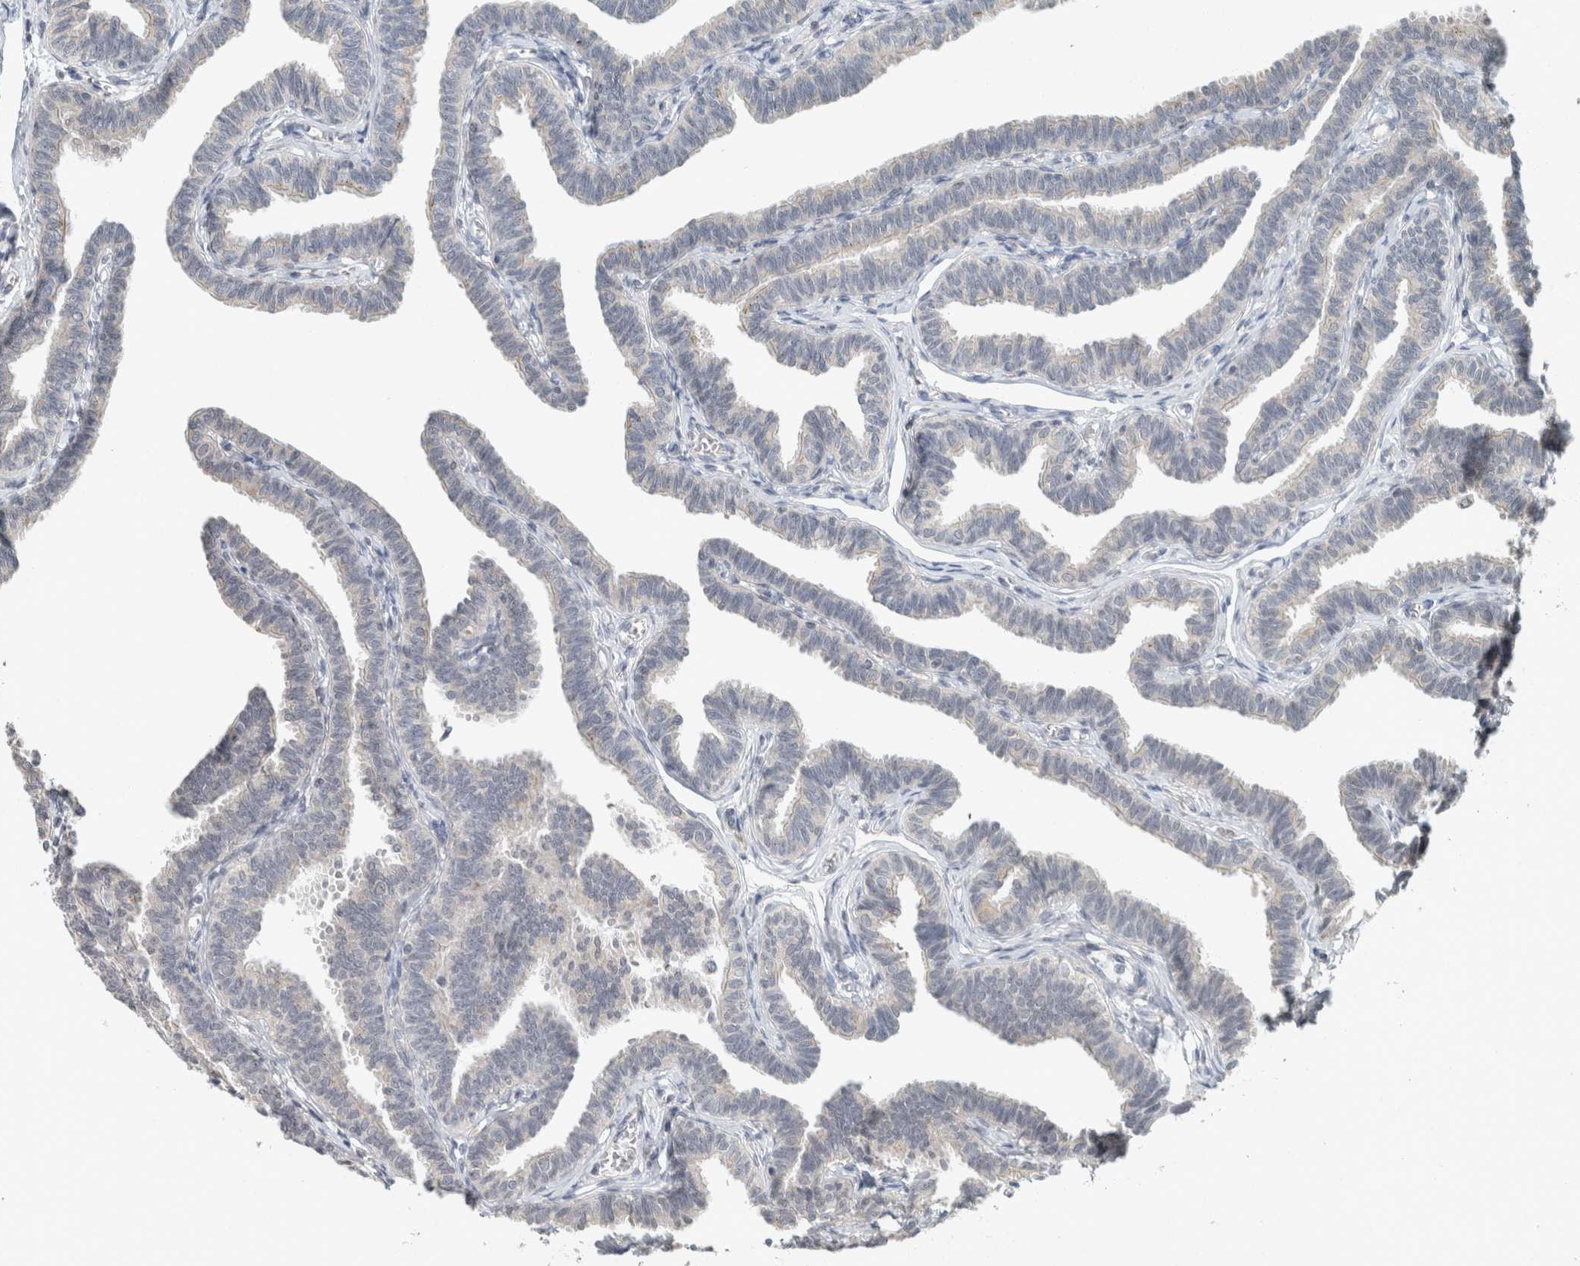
{"staining": {"intensity": "weak", "quantity": "<25%", "location": "cytoplasmic/membranous"}, "tissue": "fallopian tube", "cell_type": "Glandular cells", "image_type": "normal", "snomed": [{"axis": "morphology", "description": "Normal tissue, NOS"}, {"axis": "topography", "description": "Fallopian tube"}, {"axis": "topography", "description": "Ovary"}], "caption": "IHC micrograph of benign fallopian tube stained for a protein (brown), which displays no positivity in glandular cells. (Immunohistochemistry (ihc), brightfield microscopy, high magnification).", "gene": "TRIT1", "patient": {"sex": "female", "age": 23}}